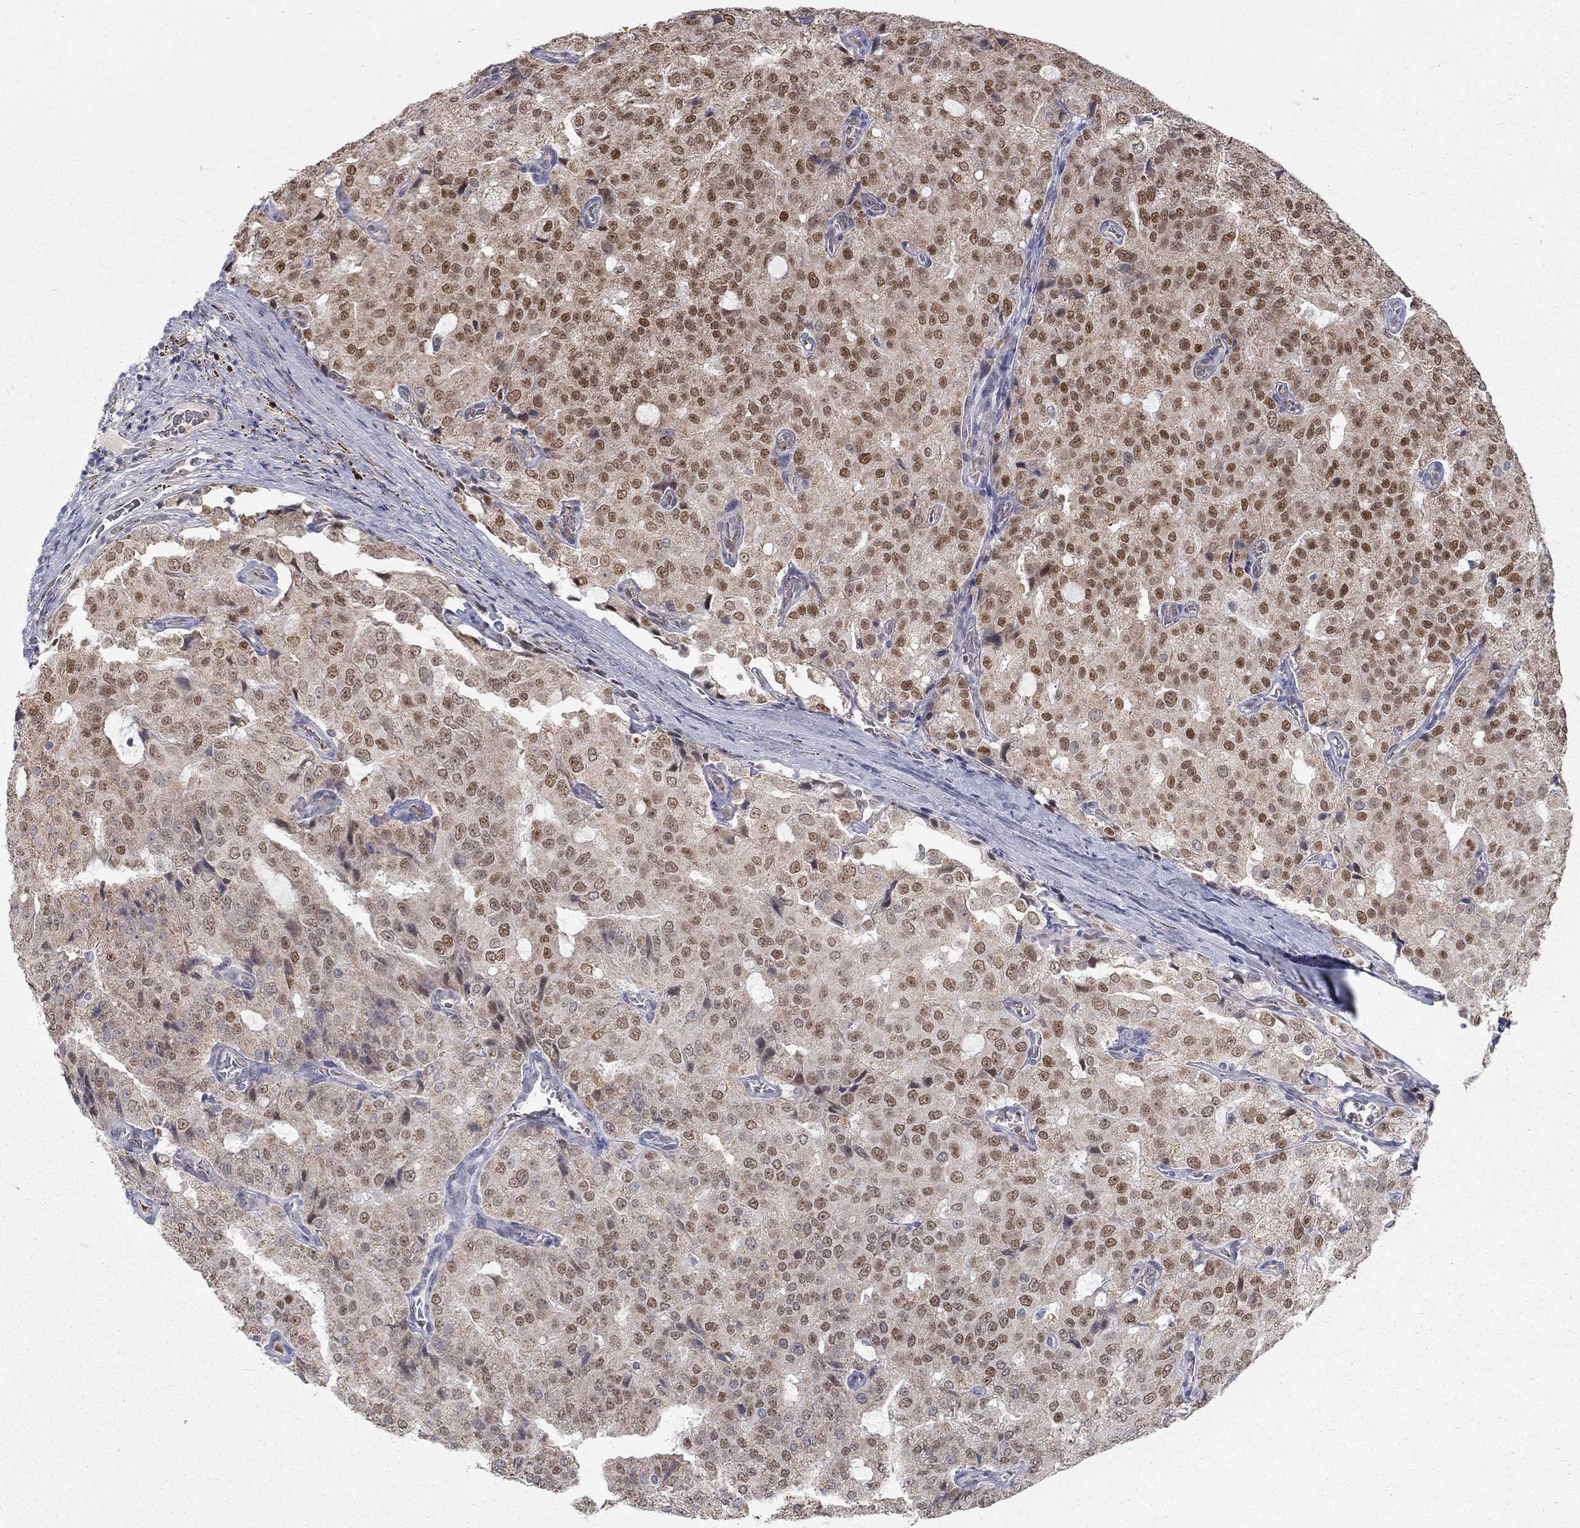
{"staining": {"intensity": "strong", "quantity": "25%-75%", "location": "nuclear"}, "tissue": "prostate cancer", "cell_type": "Tumor cells", "image_type": "cancer", "snomed": [{"axis": "morphology", "description": "Adenocarcinoma, NOS"}, {"axis": "topography", "description": "Prostate and seminal vesicle, NOS"}, {"axis": "topography", "description": "Prostate"}], "caption": "Immunohistochemical staining of prostate adenocarcinoma reveals high levels of strong nuclear protein expression in about 25%-75% of tumor cells. Using DAB (brown) and hematoxylin (blue) stains, captured at high magnification using brightfield microscopy.", "gene": "GCFC2", "patient": {"sex": "male", "age": 67}}